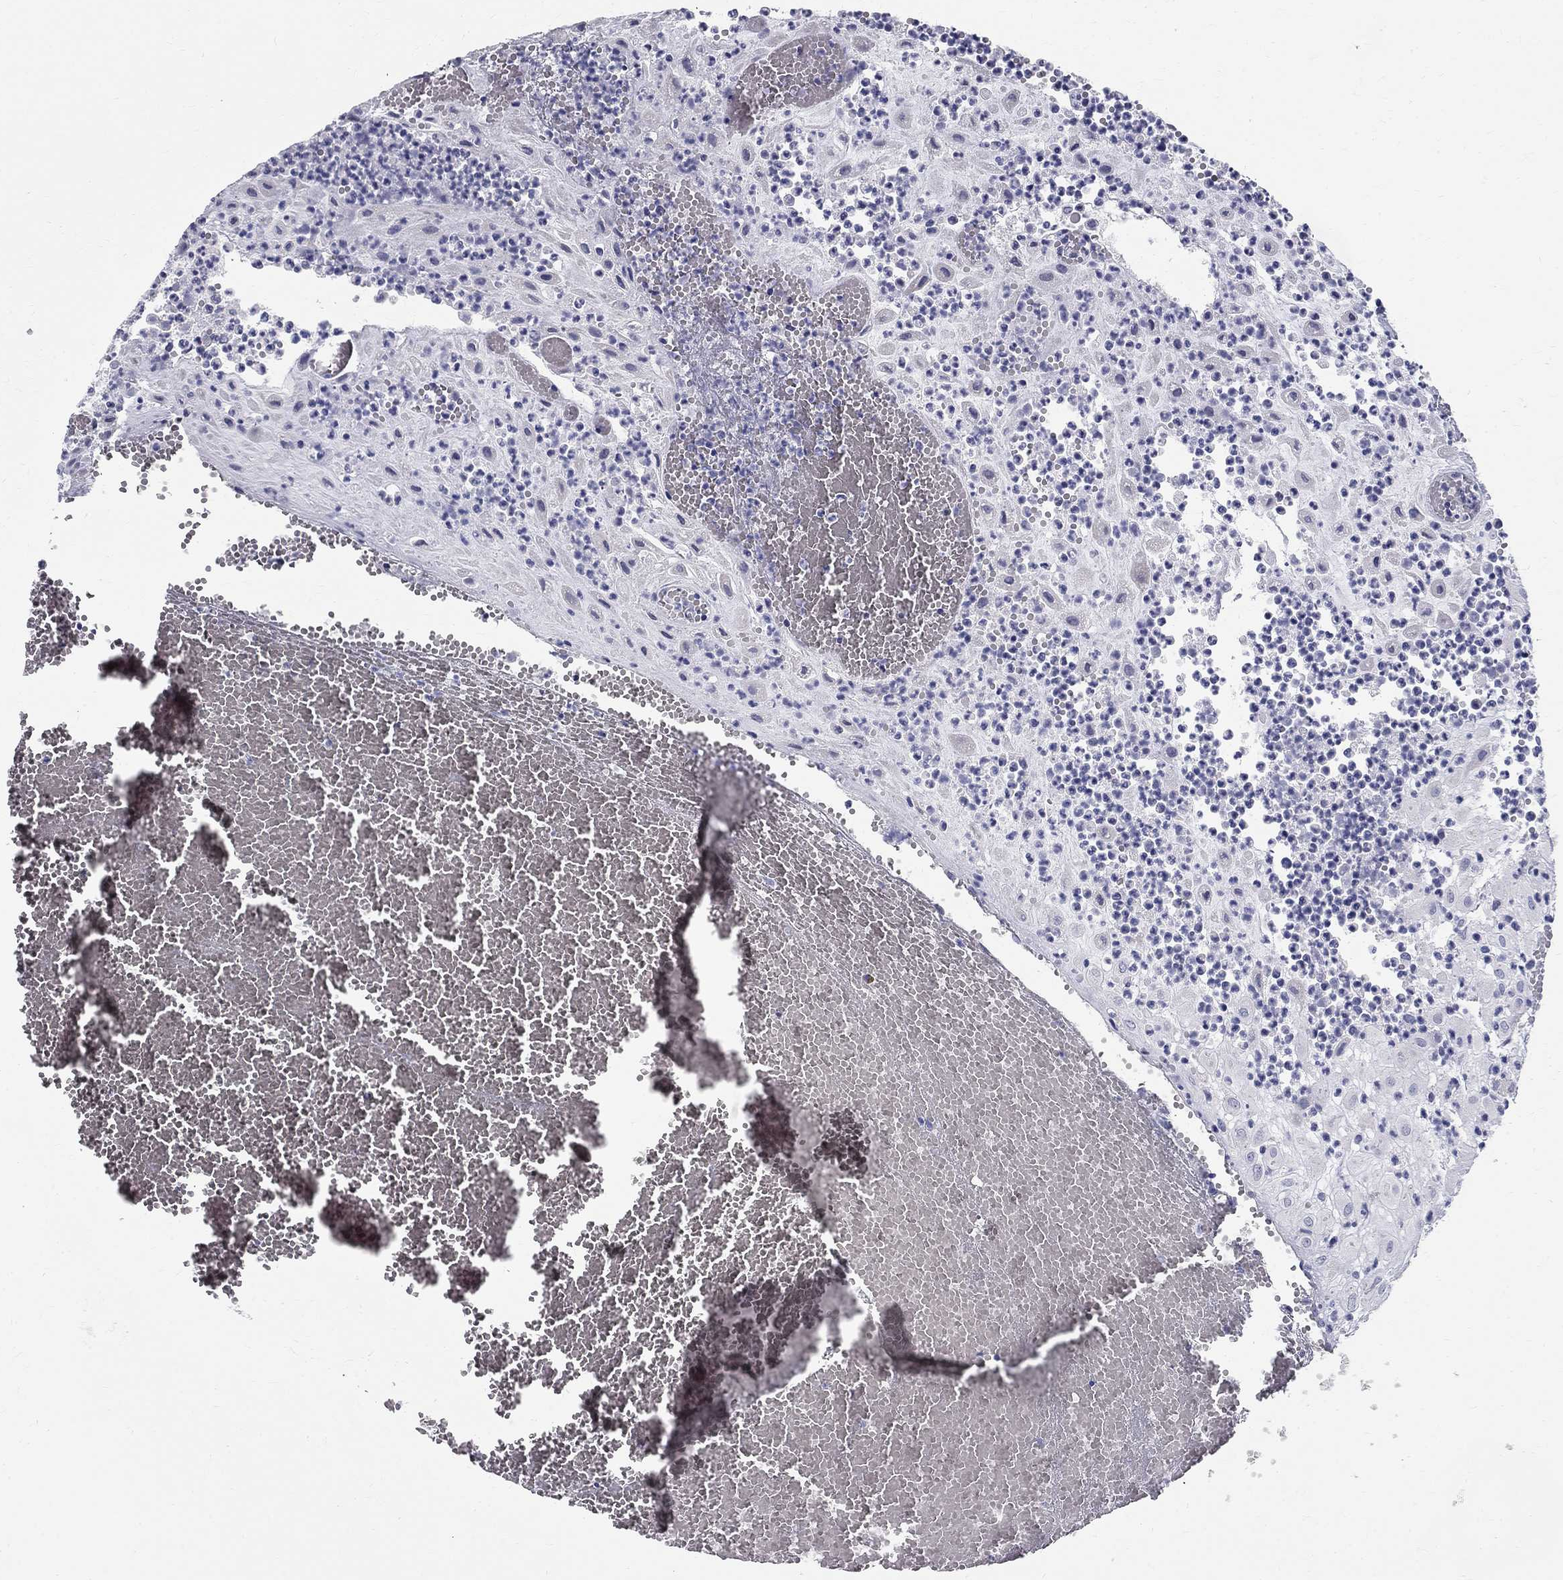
{"staining": {"intensity": "negative", "quantity": "none", "location": "none"}, "tissue": "placenta", "cell_type": "Decidual cells", "image_type": "normal", "snomed": [{"axis": "morphology", "description": "Normal tissue, NOS"}, {"axis": "topography", "description": "Placenta"}], "caption": "Decidual cells show no significant protein expression in benign placenta. Brightfield microscopy of immunohistochemistry (IHC) stained with DAB (3,3'-diaminobenzidine) (brown) and hematoxylin (blue), captured at high magnification.", "gene": "TGM4", "patient": {"sex": "female", "age": 24}}